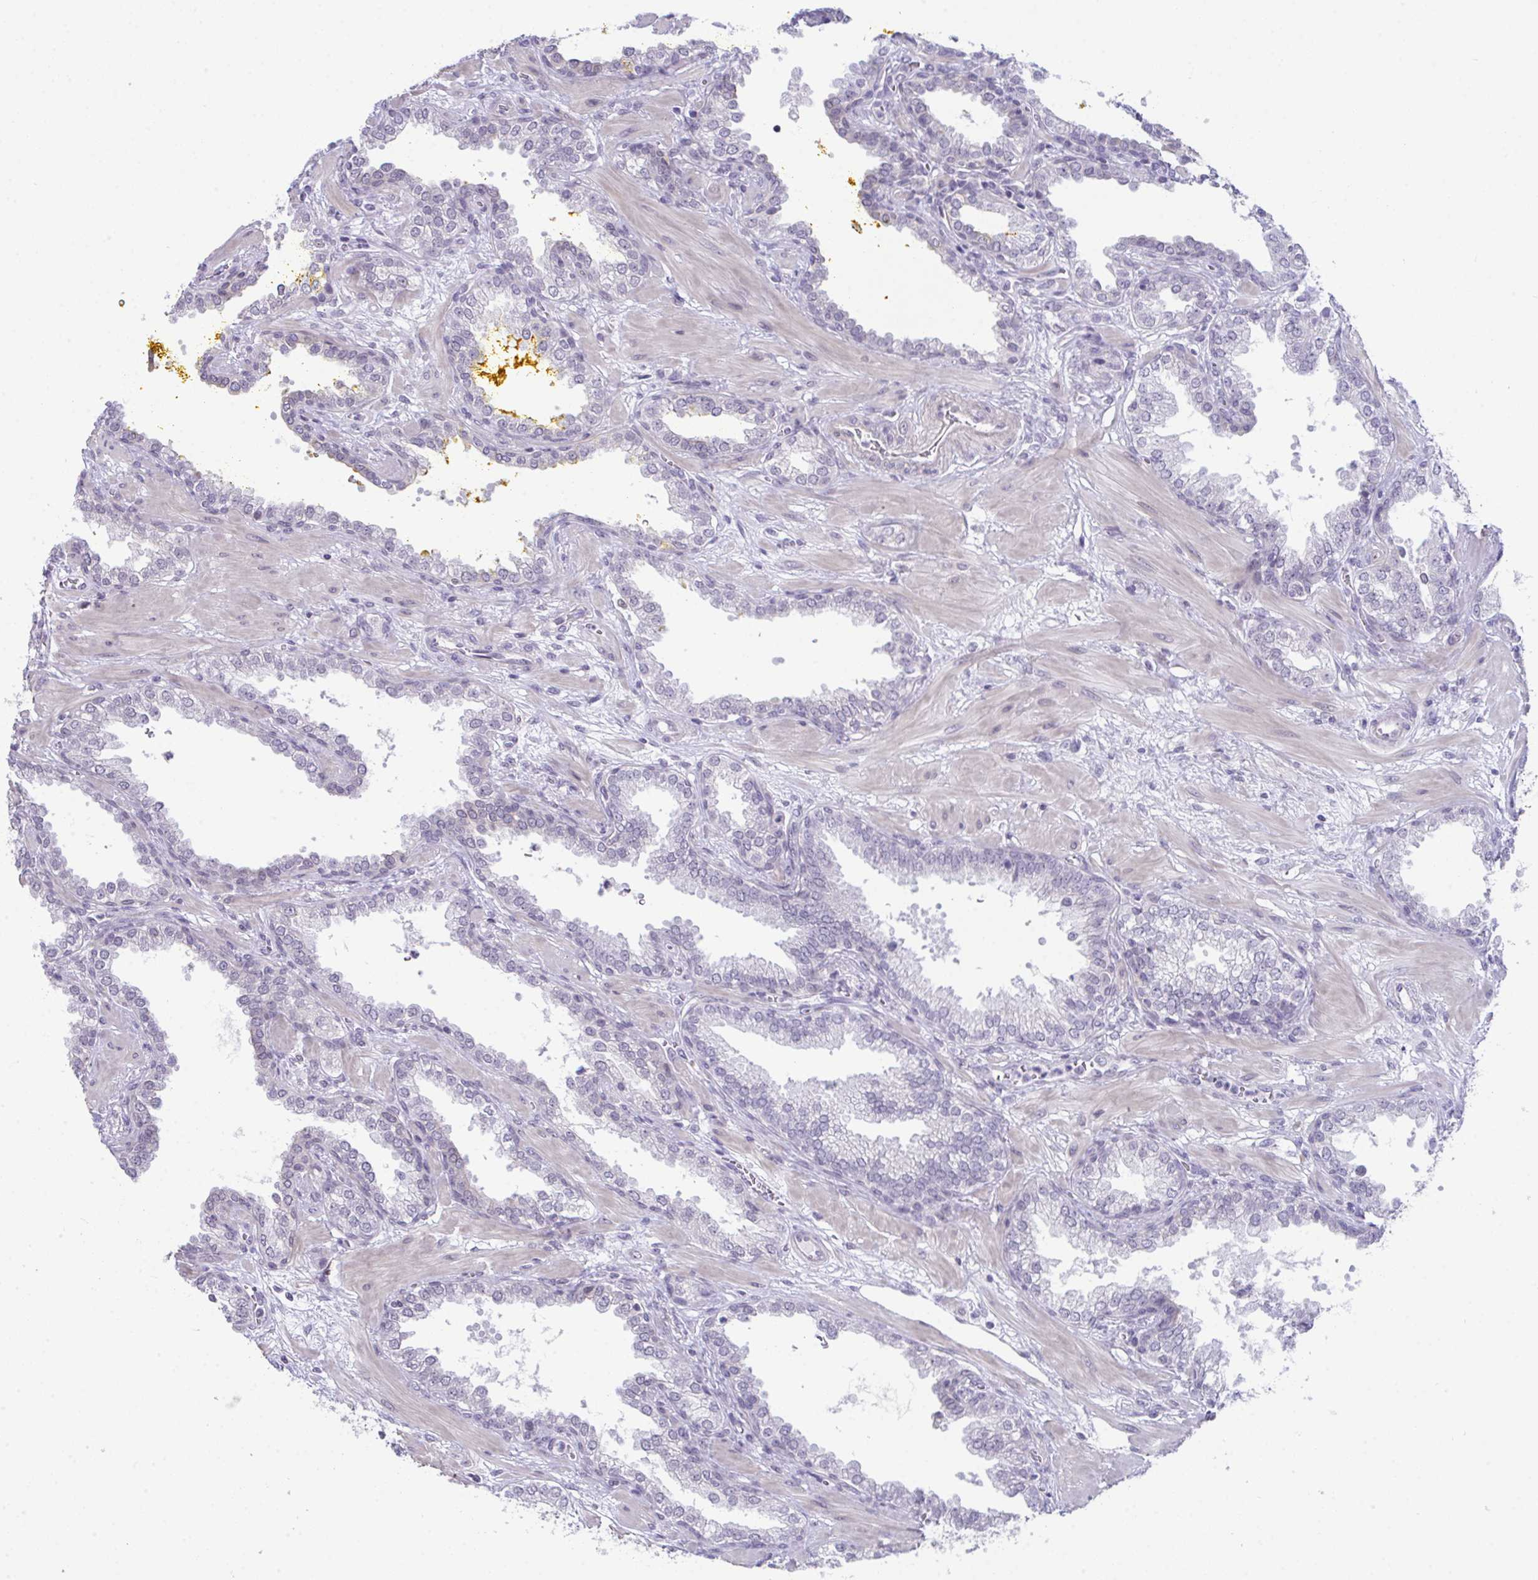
{"staining": {"intensity": "negative", "quantity": "none", "location": "none"}, "tissue": "prostate cancer", "cell_type": "Tumor cells", "image_type": "cancer", "snomed": [{"axis": "morphology", "description": "Adenocarcinoma, High grade"}, {"axis": "topography", "description": "Prostate"}], "caption": "An immunohistochemistry (IHC) image of prostate cancer is shown. There is no staining in tumor cells of prostate cancer.", "gene": "ATP6V0D2", "patient": {"sex": "male", "age": 60}}